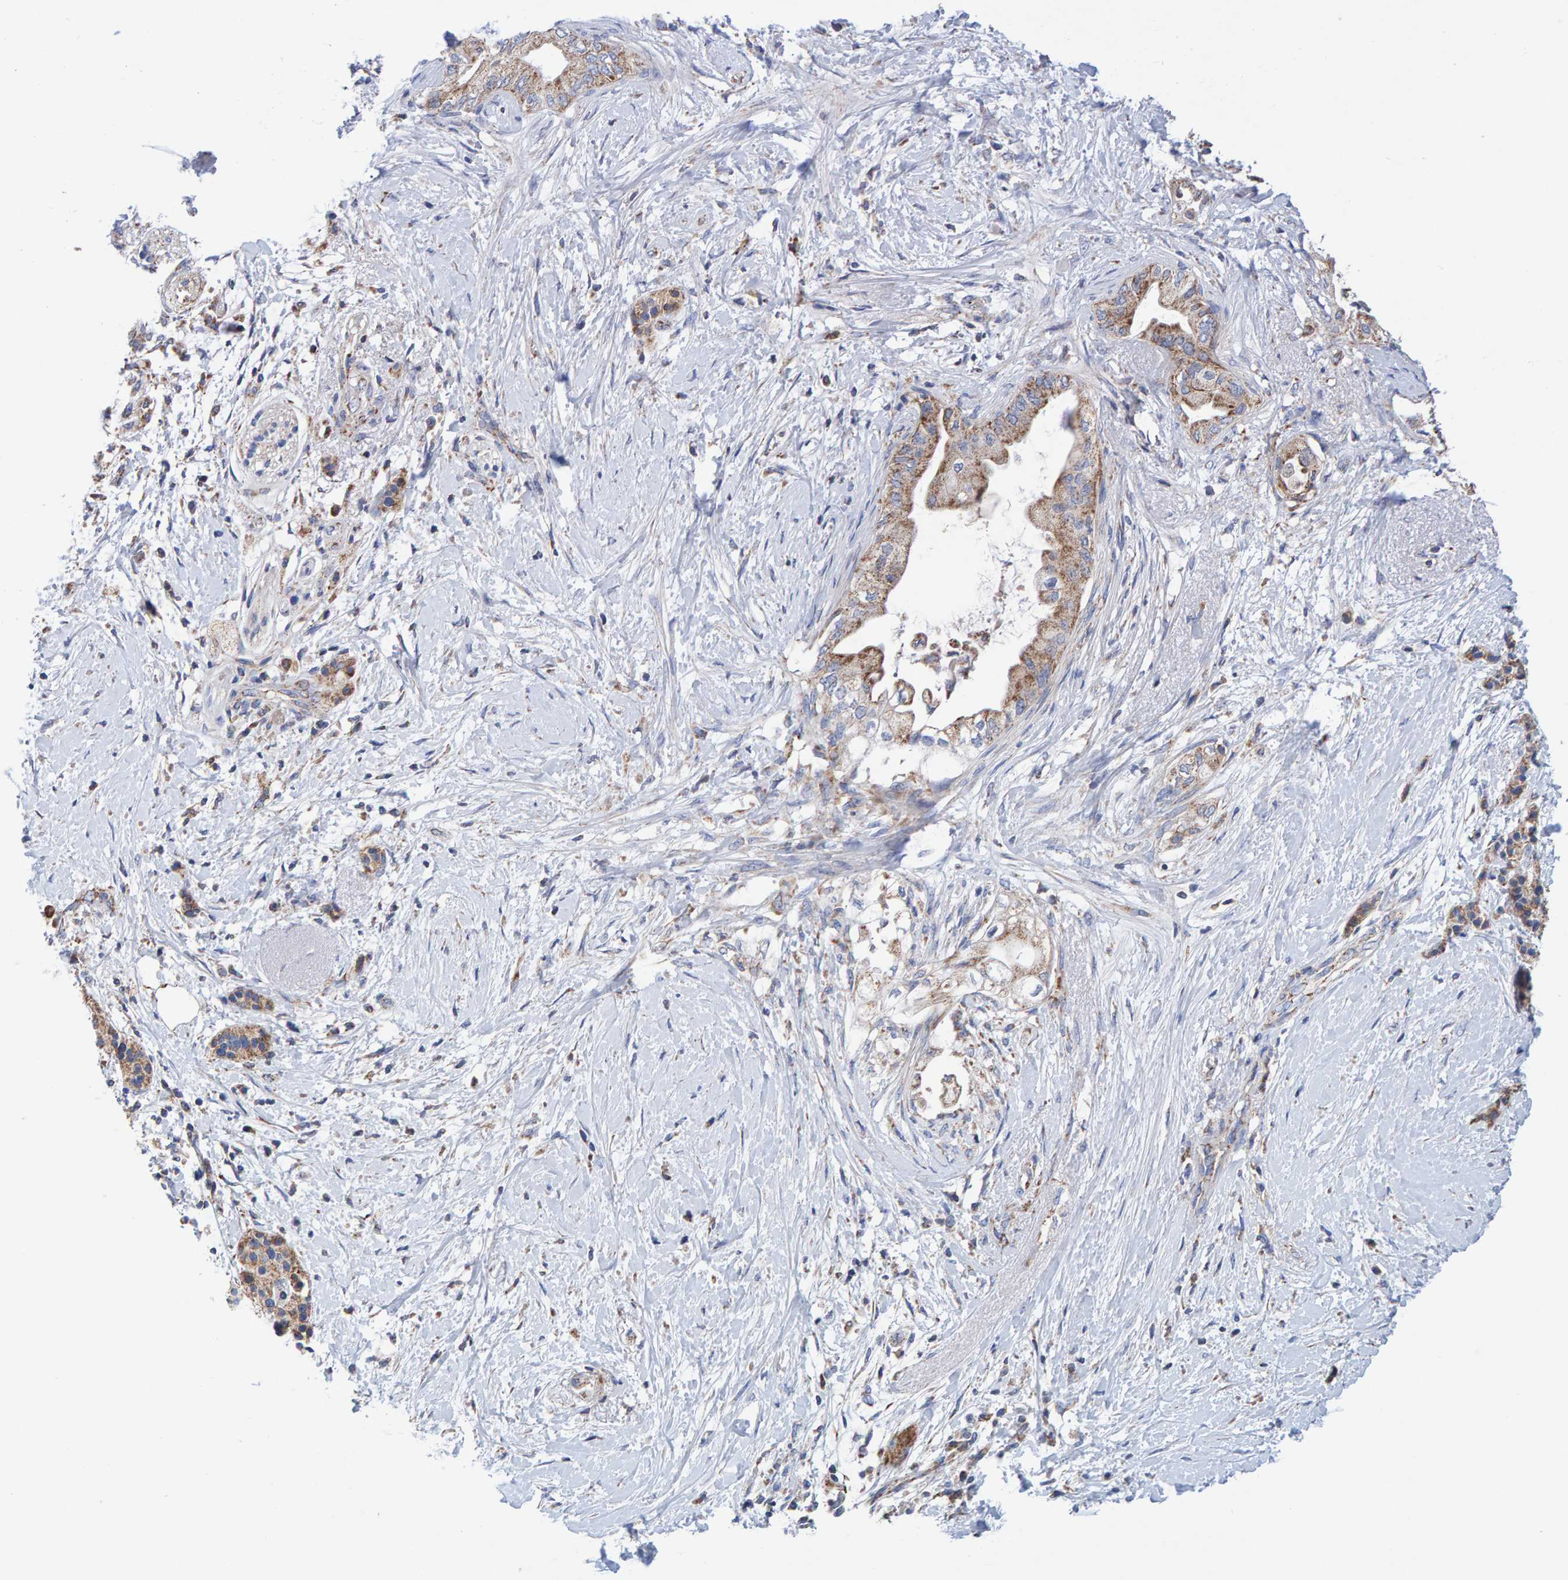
{"staining": {"intensity": "moderate", "quantity": ">75%", "location": "cytoplasmic/membranous"}, "tissue": "pancreatic cancer", "cell_type": "Tumor cells", "image_type": "cancer", "snomed": [{"axis": "morphology", "description": "Normal tissue, NOS"}, {"axis": "morphology", "description": "Adenocarcinoma, NOS"}, {"axis": "topography", "description": "Pancreas"}, {"axis": "topography", "description": "Duodenum"}], "caption": "Approximately >75% of tumor cells in human pancreatic adenocarcinoma display moderate cytoplasmic/membranous protein expression as visualized by brown immunohistochemical staining.", "gene": "EFR3A", "patient": {"sex": "female", "age": 60}}